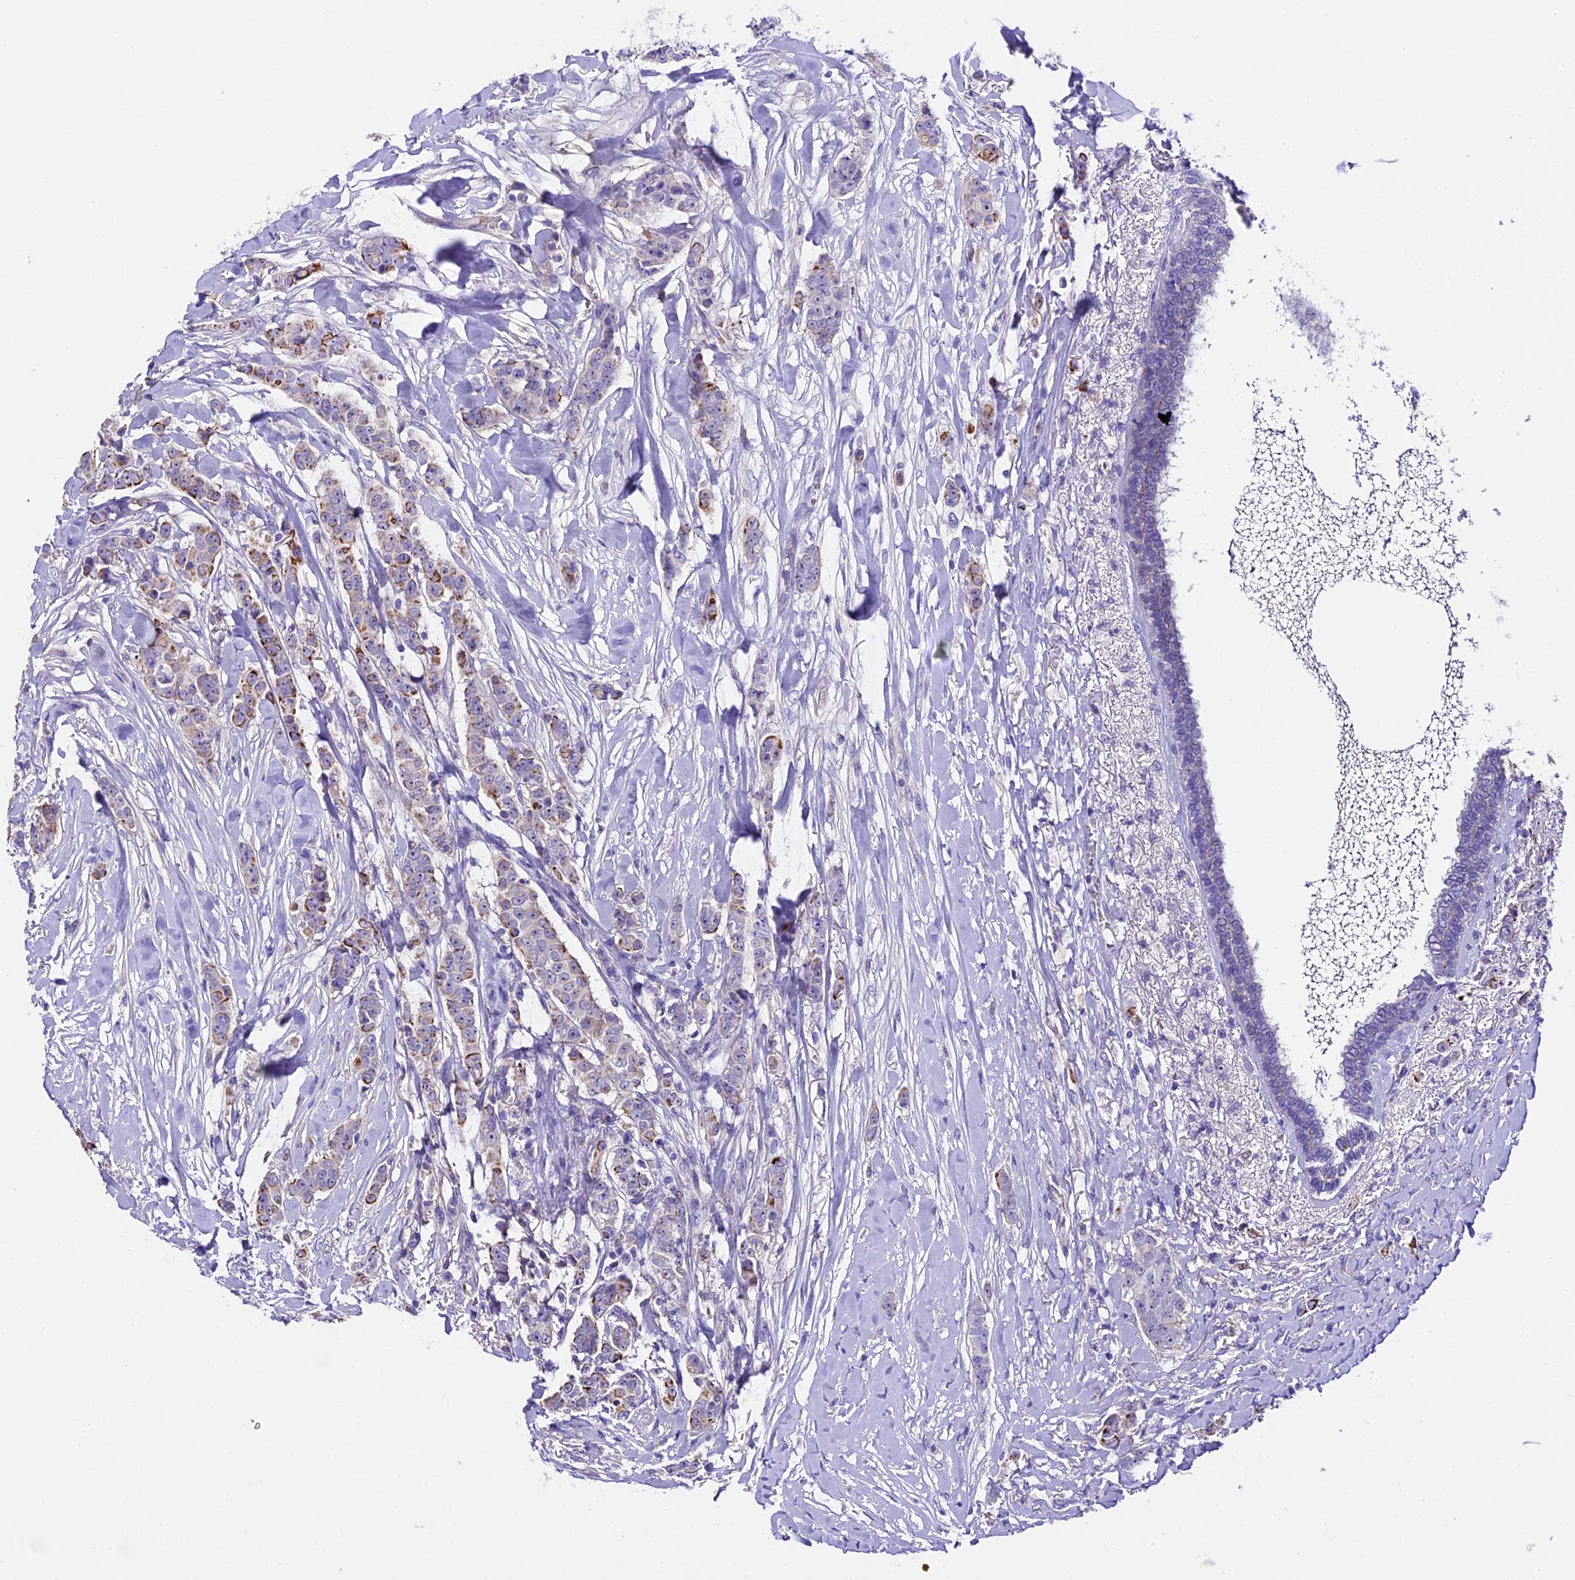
{"staining": {"intensity": "strong", "quantity": "<25%", "location": "cytoplasmic/membranous"}, "tissue": "breast cancer", "cell_type": "Tumor cells", "image_type": "cancer", "snomed": [{"axis": "morphology", "description": "Duct carcinoma"}, {"axis": "topography", "description": "Breast"}], "caption": "Breast cancer (infiltrating ductal carcinoma) tissue demonstrates strong cytoplasmic/membranous staining in about <25% of tumor cells (IHC, brightfield microscopy, high magnification).", "gene": "NOD2", "patient": {"sex": "female", "age": 40}}